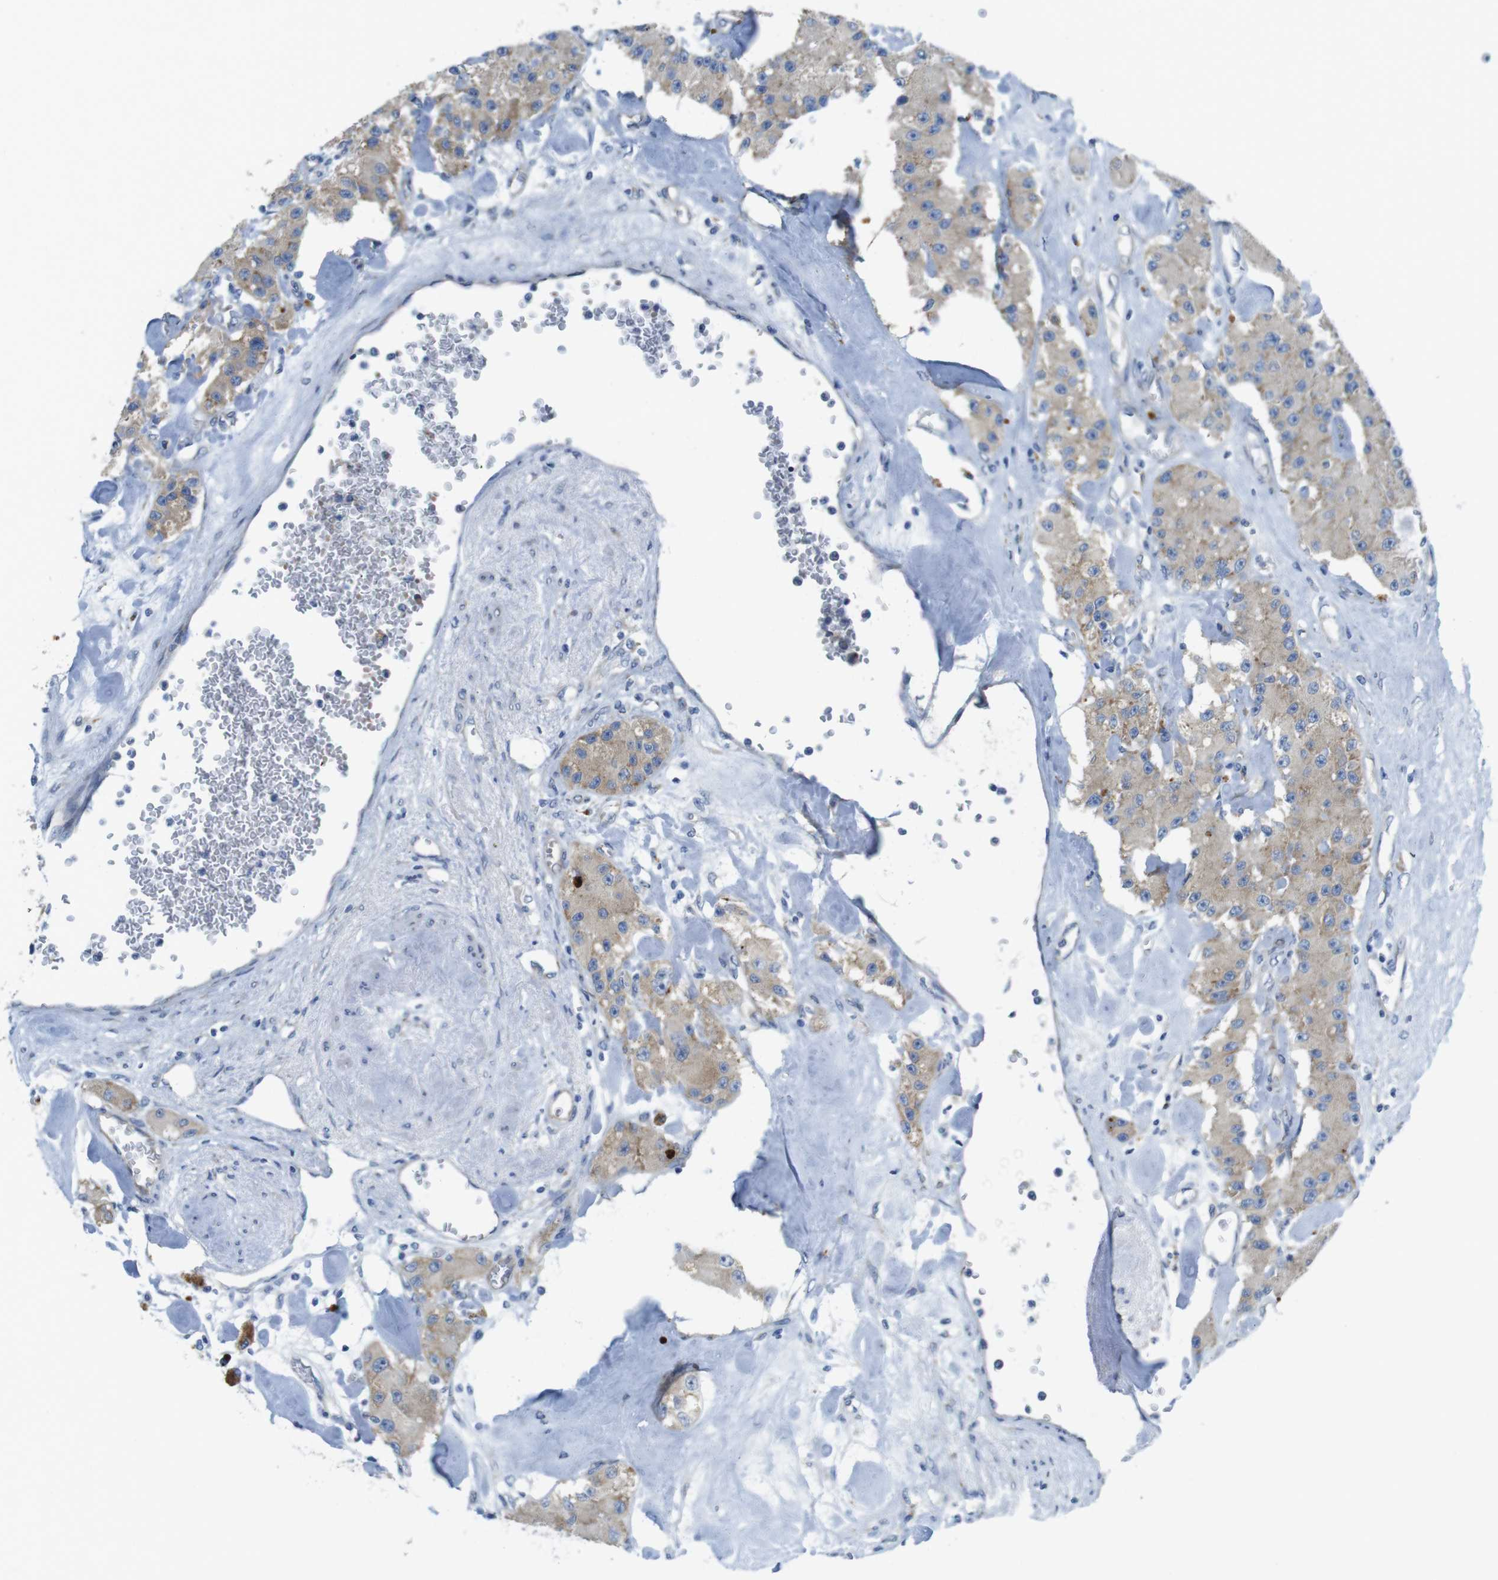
{"staining": {"intensity": "weak", "quantity": ">75%", "location": "cytoplasmic/membranous"}, "tissue": "carcinoid", "cell_type": "Tumor cells", "image_type": "cancer", "snomed": [{"axis": "morphology", "description": "Carcinoid, malignant, NOS"}, {"axis": "topography", "description": "Pancreas"}], "caption": "There is low levels of weak cytoplasmic/membranous positivity in tumor cells of carcinoid, as demonstrated by immunohistochemical staining (brown color).", "gene": "TMEM234", "patient": {"sex": "male", "age": 41}}